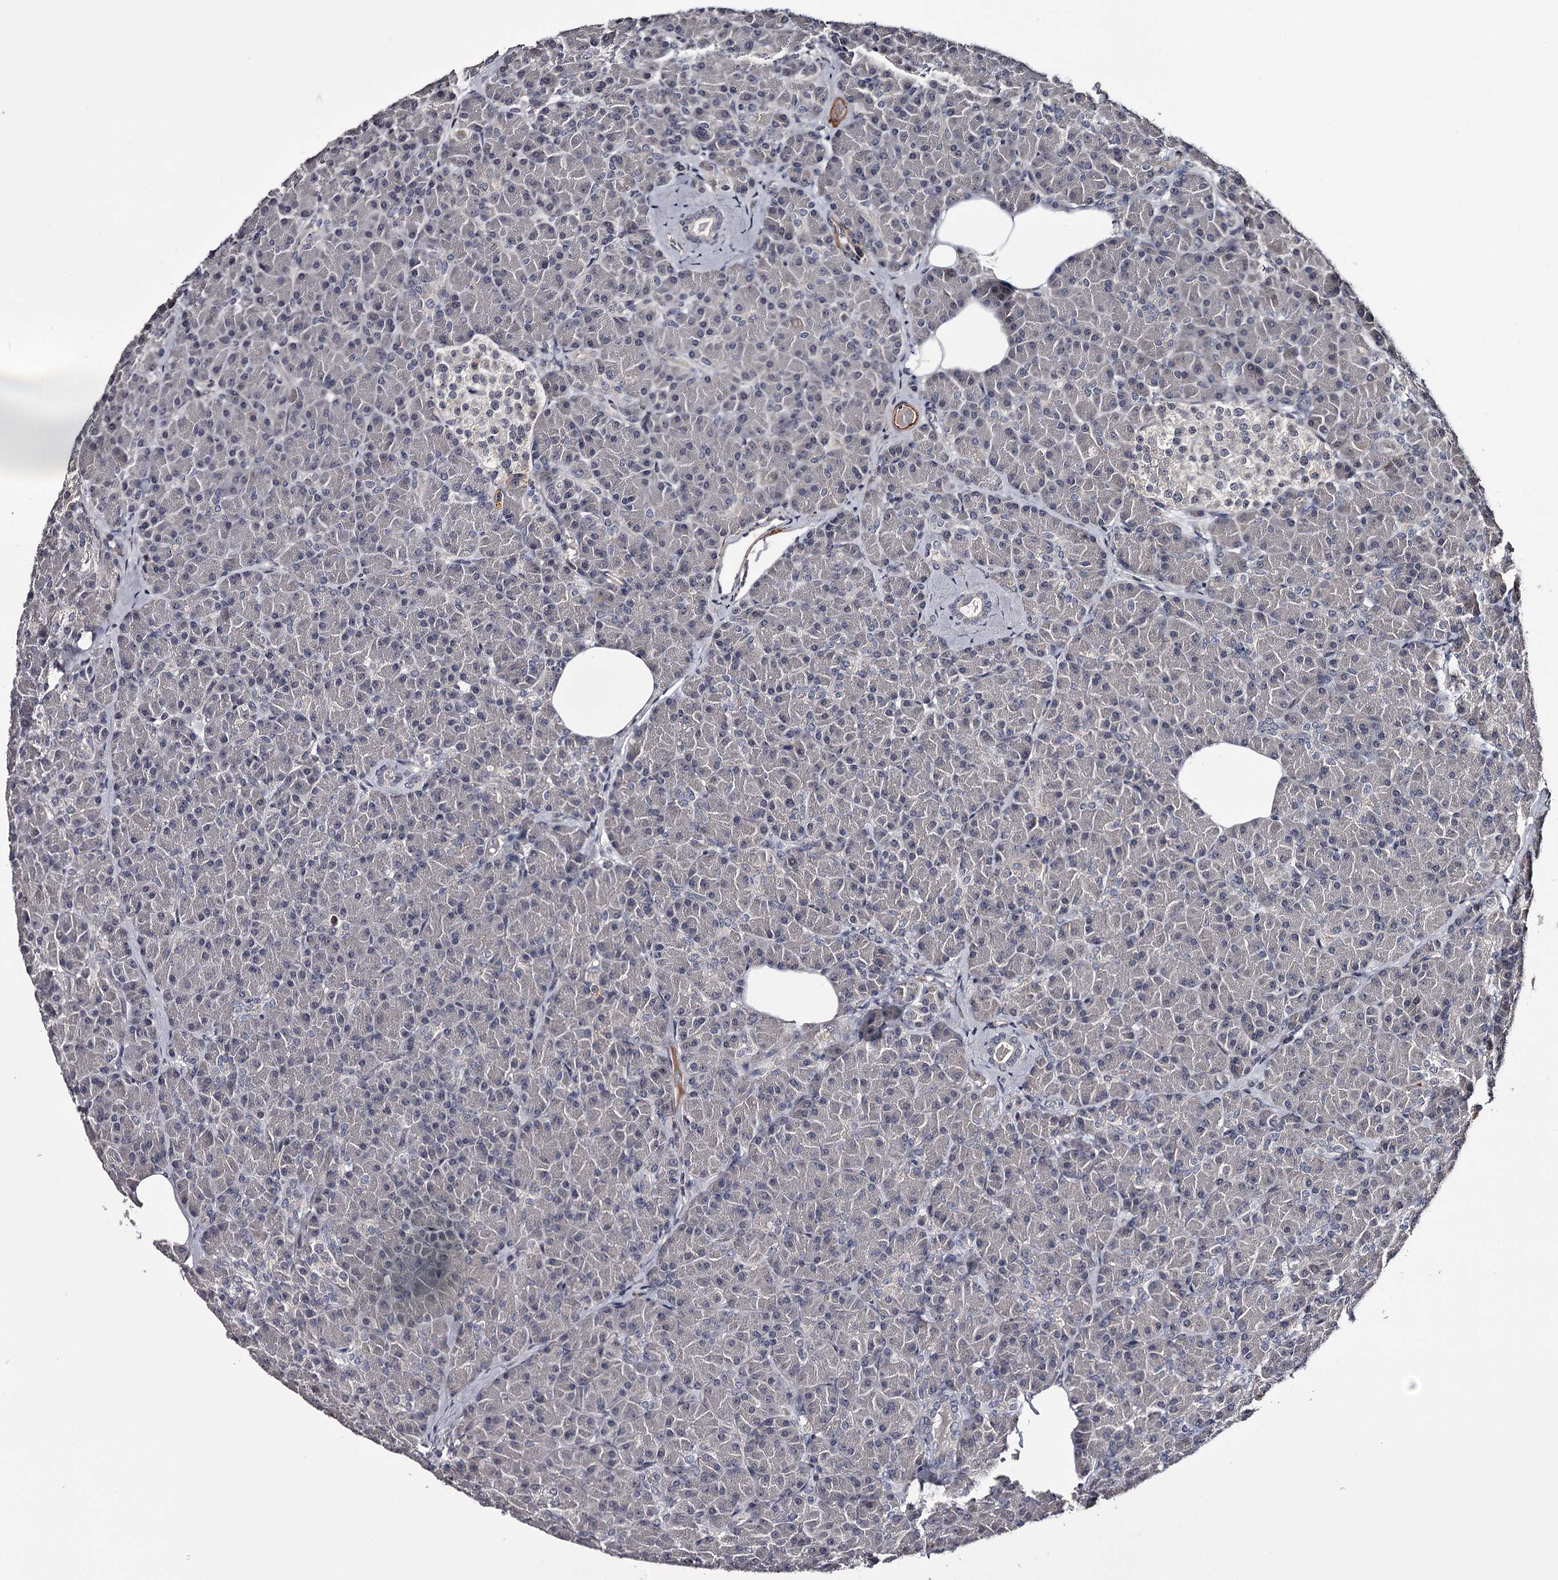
{"staining": {"intensity": "negative", "quantity": "none", "location": "none"}, "tissue": "pancreas", "cell_type": "Exocrine glandular cells", "image_type": "normal", "snomed": [{"axis": "morphology", "description": "Normal tissue, NOS"}, {"axis": "topography", "description": "Pancreas"}], "caption": "Immunohistochemistry image of unremarkable pancreas: human pancreas stained with DAB (3,3'-diaminobenzidine) demonstrates no significant protein staining in exocrine glandular cells. (DAB immunohistochemistry with hematoxylin counter stain).", "gene": "CWF19L2", "patient": {"sex": "female", "age": 43}}